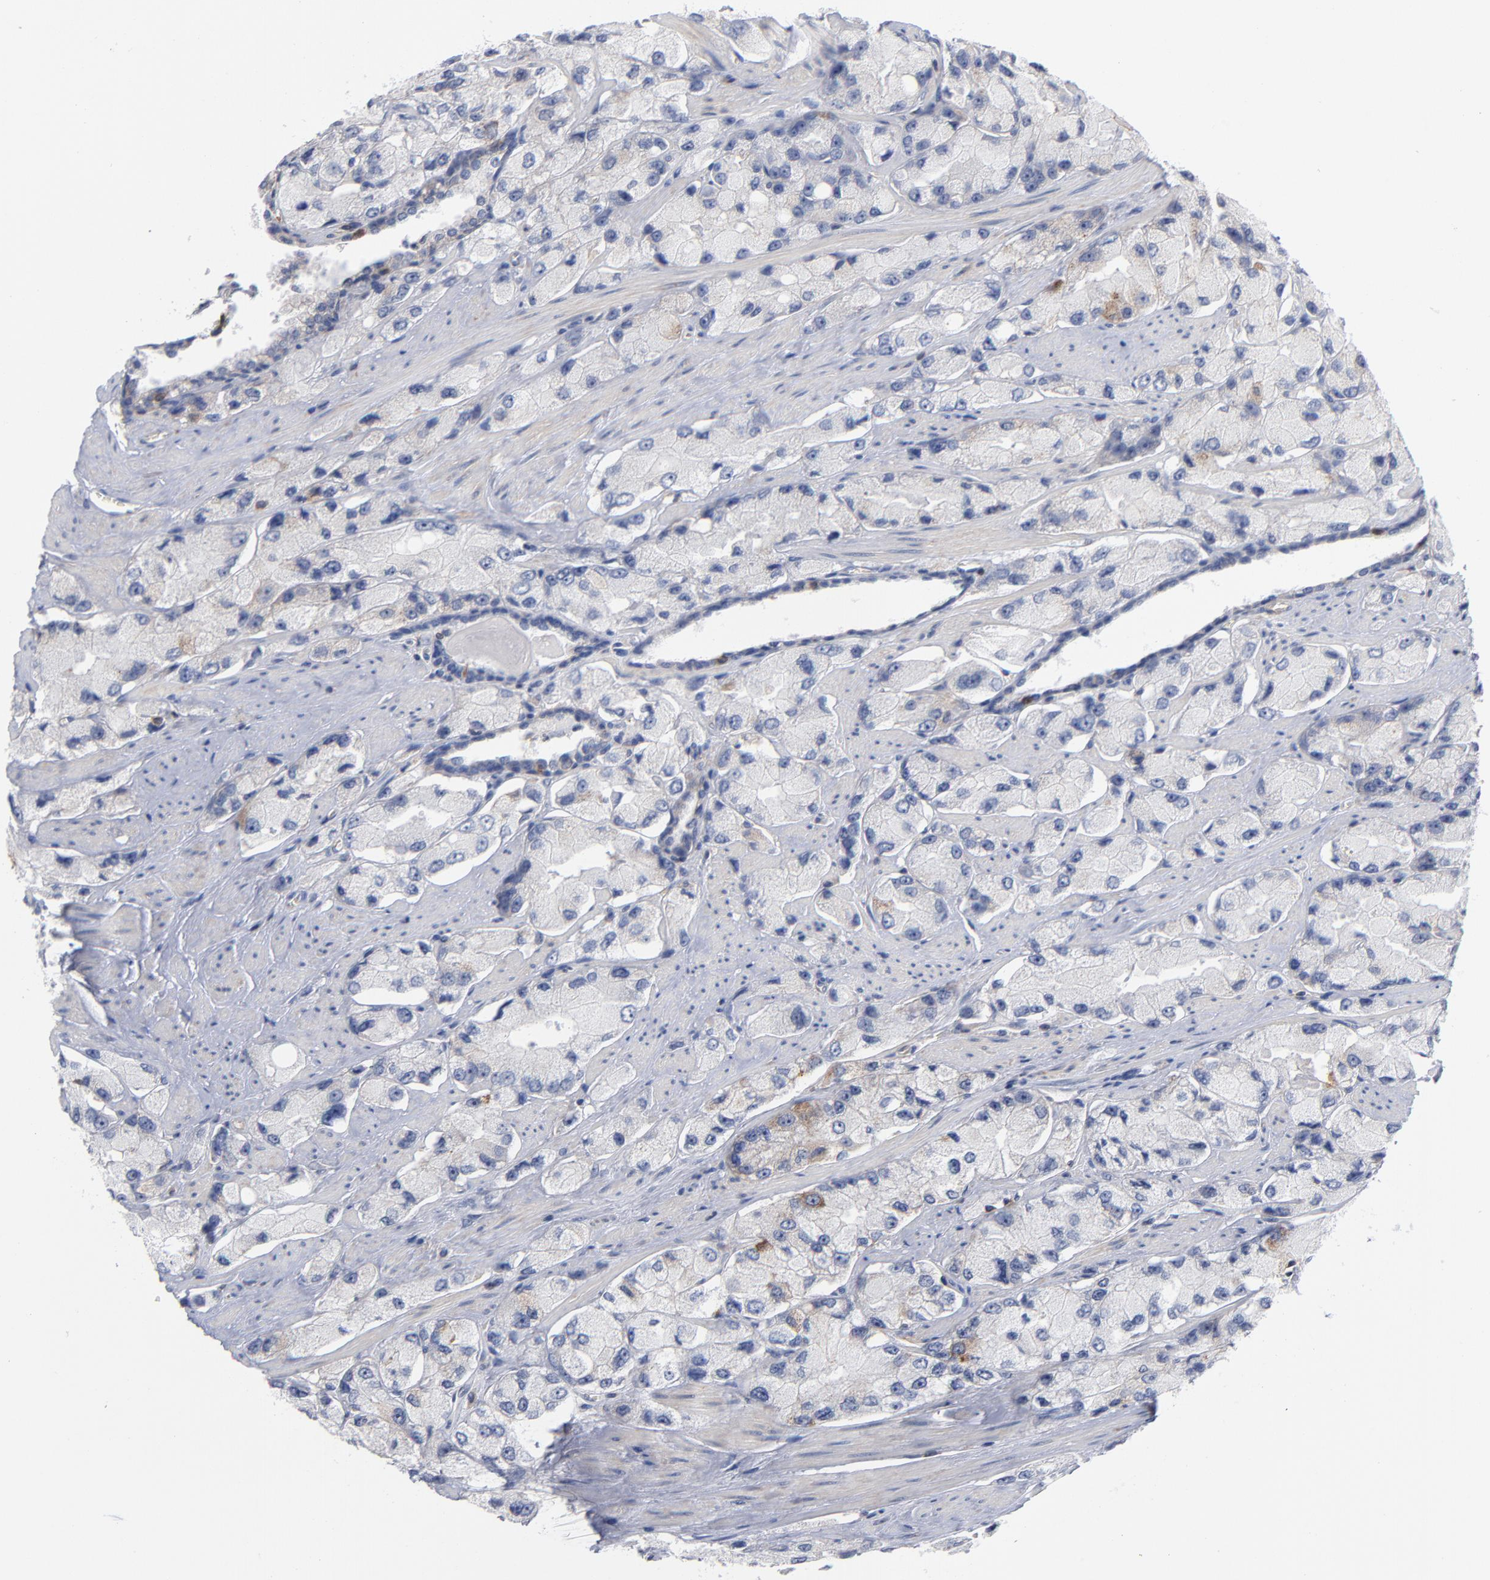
{"staining": {"intensity": "weak", "quantity": "<25%", "location": "cytoplasmic/membranous"}, "tissue": "prostate cancer", "cell_type": "Tumor cells", "image_type": "cancer", "snomed": [{"axis": "morphology", "description": "Adenocarcinoma, High grade"}, {"axis": "topography", "description": "Prostate"}], "caption": "High power microscopy micrograph of an immunohistochemistry histopathology image of prostate cancer (adenocarcinoma (high-grade)), revealing no significant staining in tumor cells. Brightfield microscopy of immunohistochemistry (IHC) stained with DAB (brown) and hematoxylin (blue), captured at high magnification.", "gene": "PDLIM2", "patient": {"sex": "male", "age": 58}}